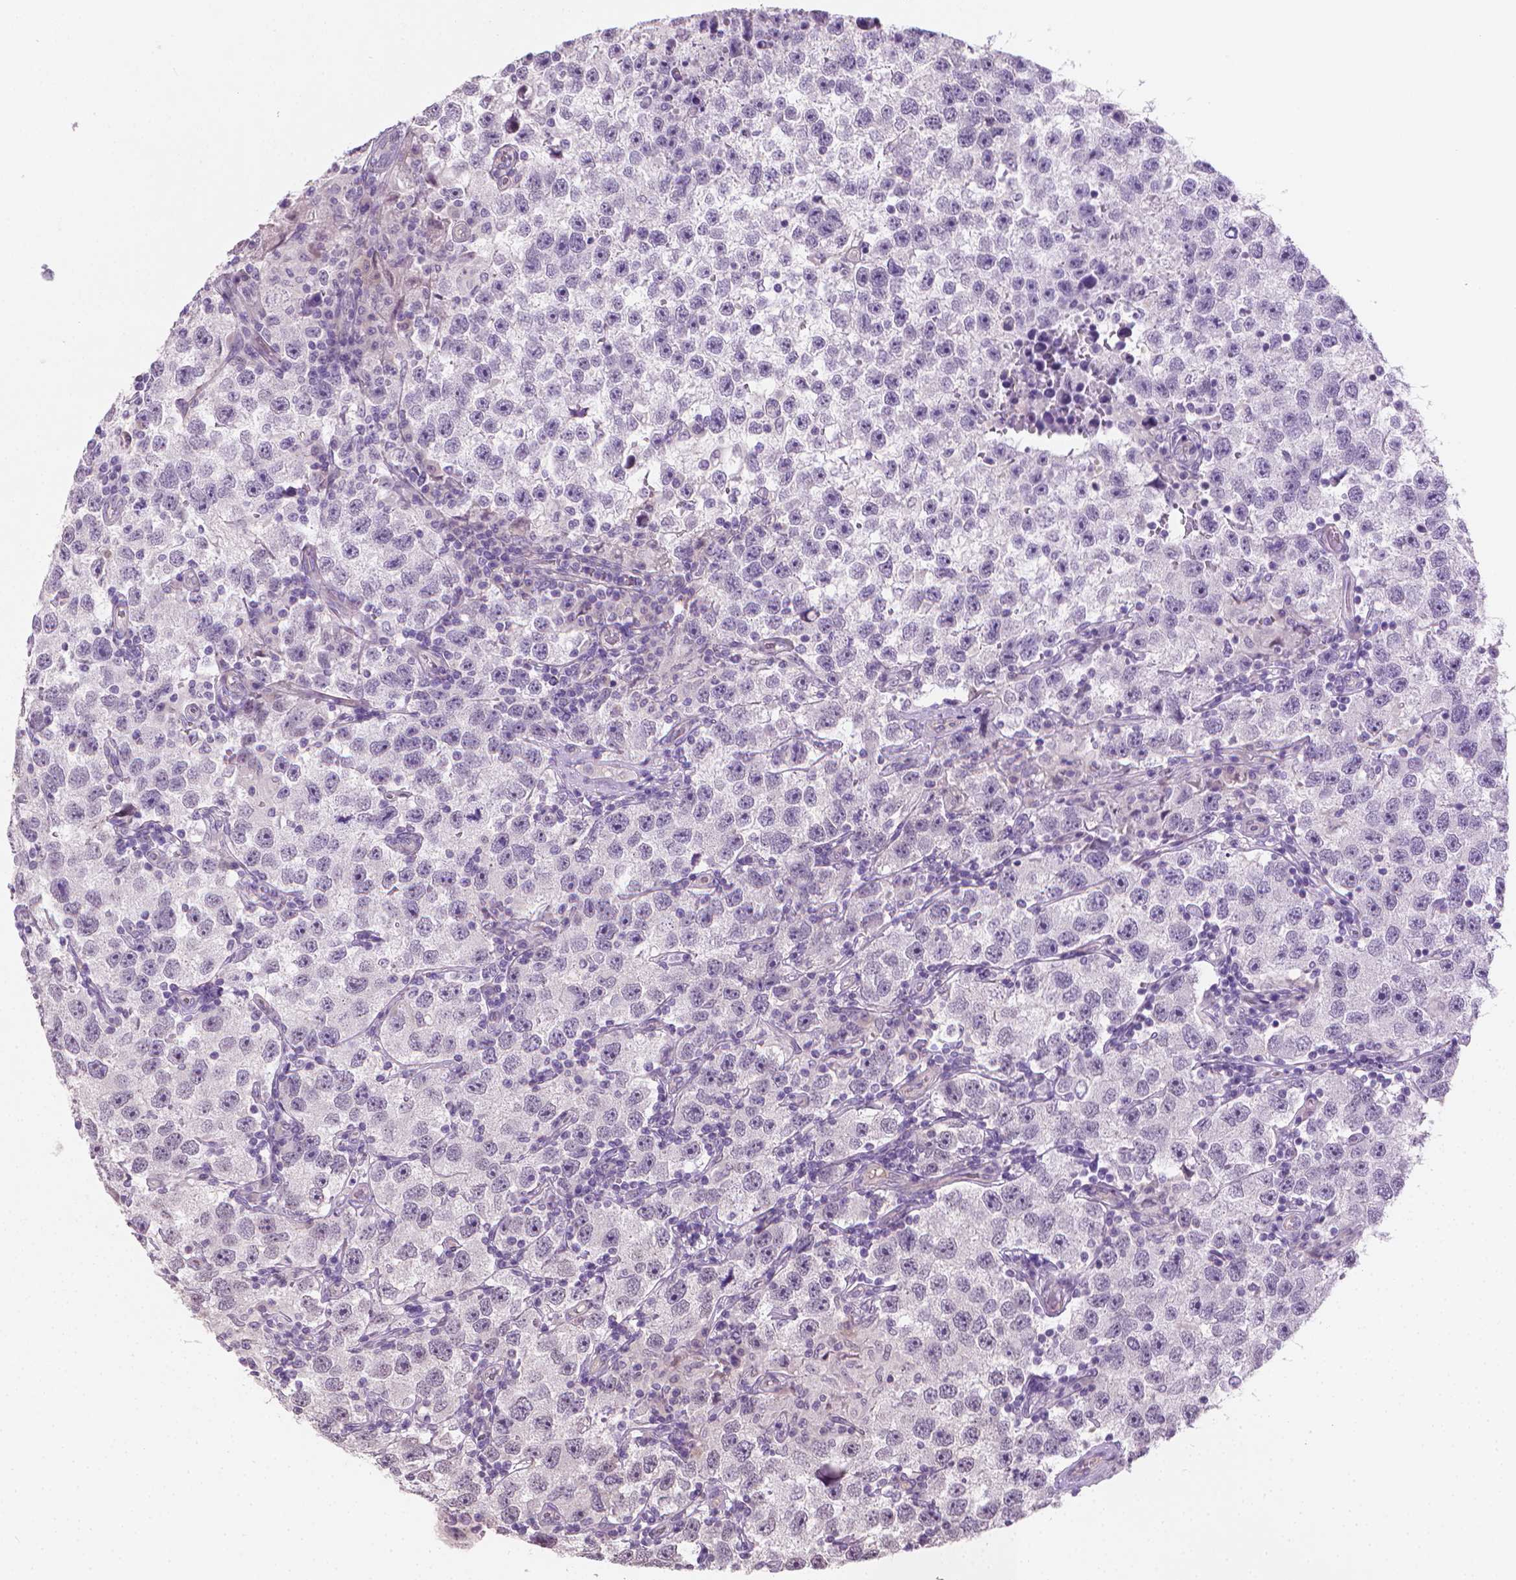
{"staining": {"intensity": "negative", "quantity": "none", "location": "none"}, "tissue": "testis cancer", "cell_type": "Tumor cells", "image_type": "cancer", "snomed": [{"axis": "morphology", "description": "Seminoma, NOS"}, {"axis": "topography", "description": "Testis"}], "caption": "High magnification brightfield microscopy of testis cancer stained with DAB (3,3'-diaminobenzidine) (brown) and counterstained with hematoxylin (blue): tumor cells show no significant positivity.", "gene": "CLXN", "patient": {"sex": "male", "age": 26}}